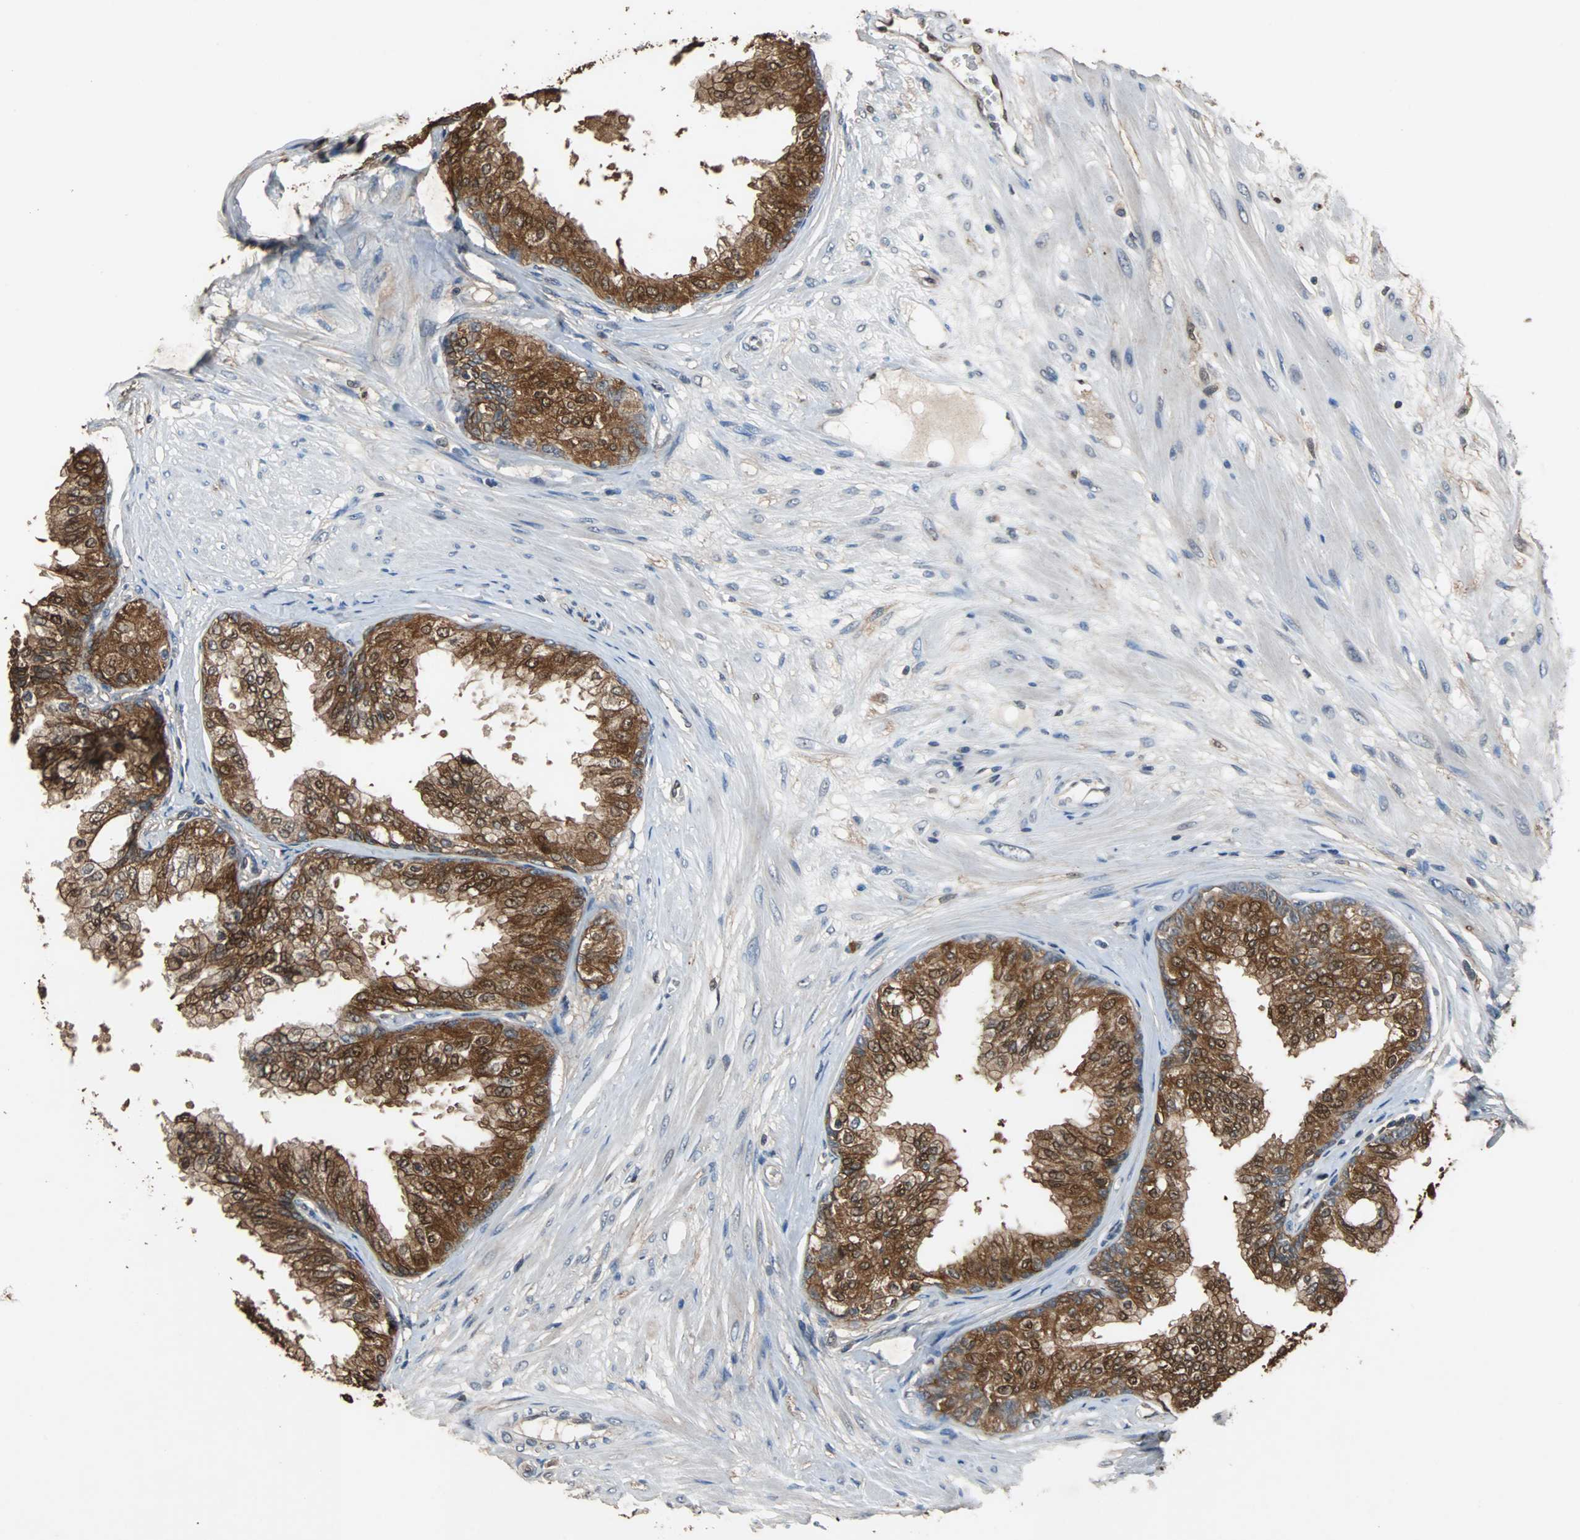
{"staining": {"intensity": "strong", "quantity": ">75%", "location": "cytoplasmic/membranous,nuclear"}, "tissue": "prostate", "cell_type": "Glandular cells", "image_type": "normal", "snomed": [{"axis": "morphology", "description": "Normal tissue, NOS"}, {"axis": "topography", "description": "Prostate"}, {"axis": "topography", "description": "Seminal veicle"}], "caption": "DAB immunohistochemical staining of benign human prostate displays strong cytoplasmic/membranous,nuclear protein positivity in about >75% of glandular cells. (brown staining indicates protein expression, while blue staining denotes nuclei).", "gene": "NDRG1", "patient": {"sex": "male", "age": 60}}